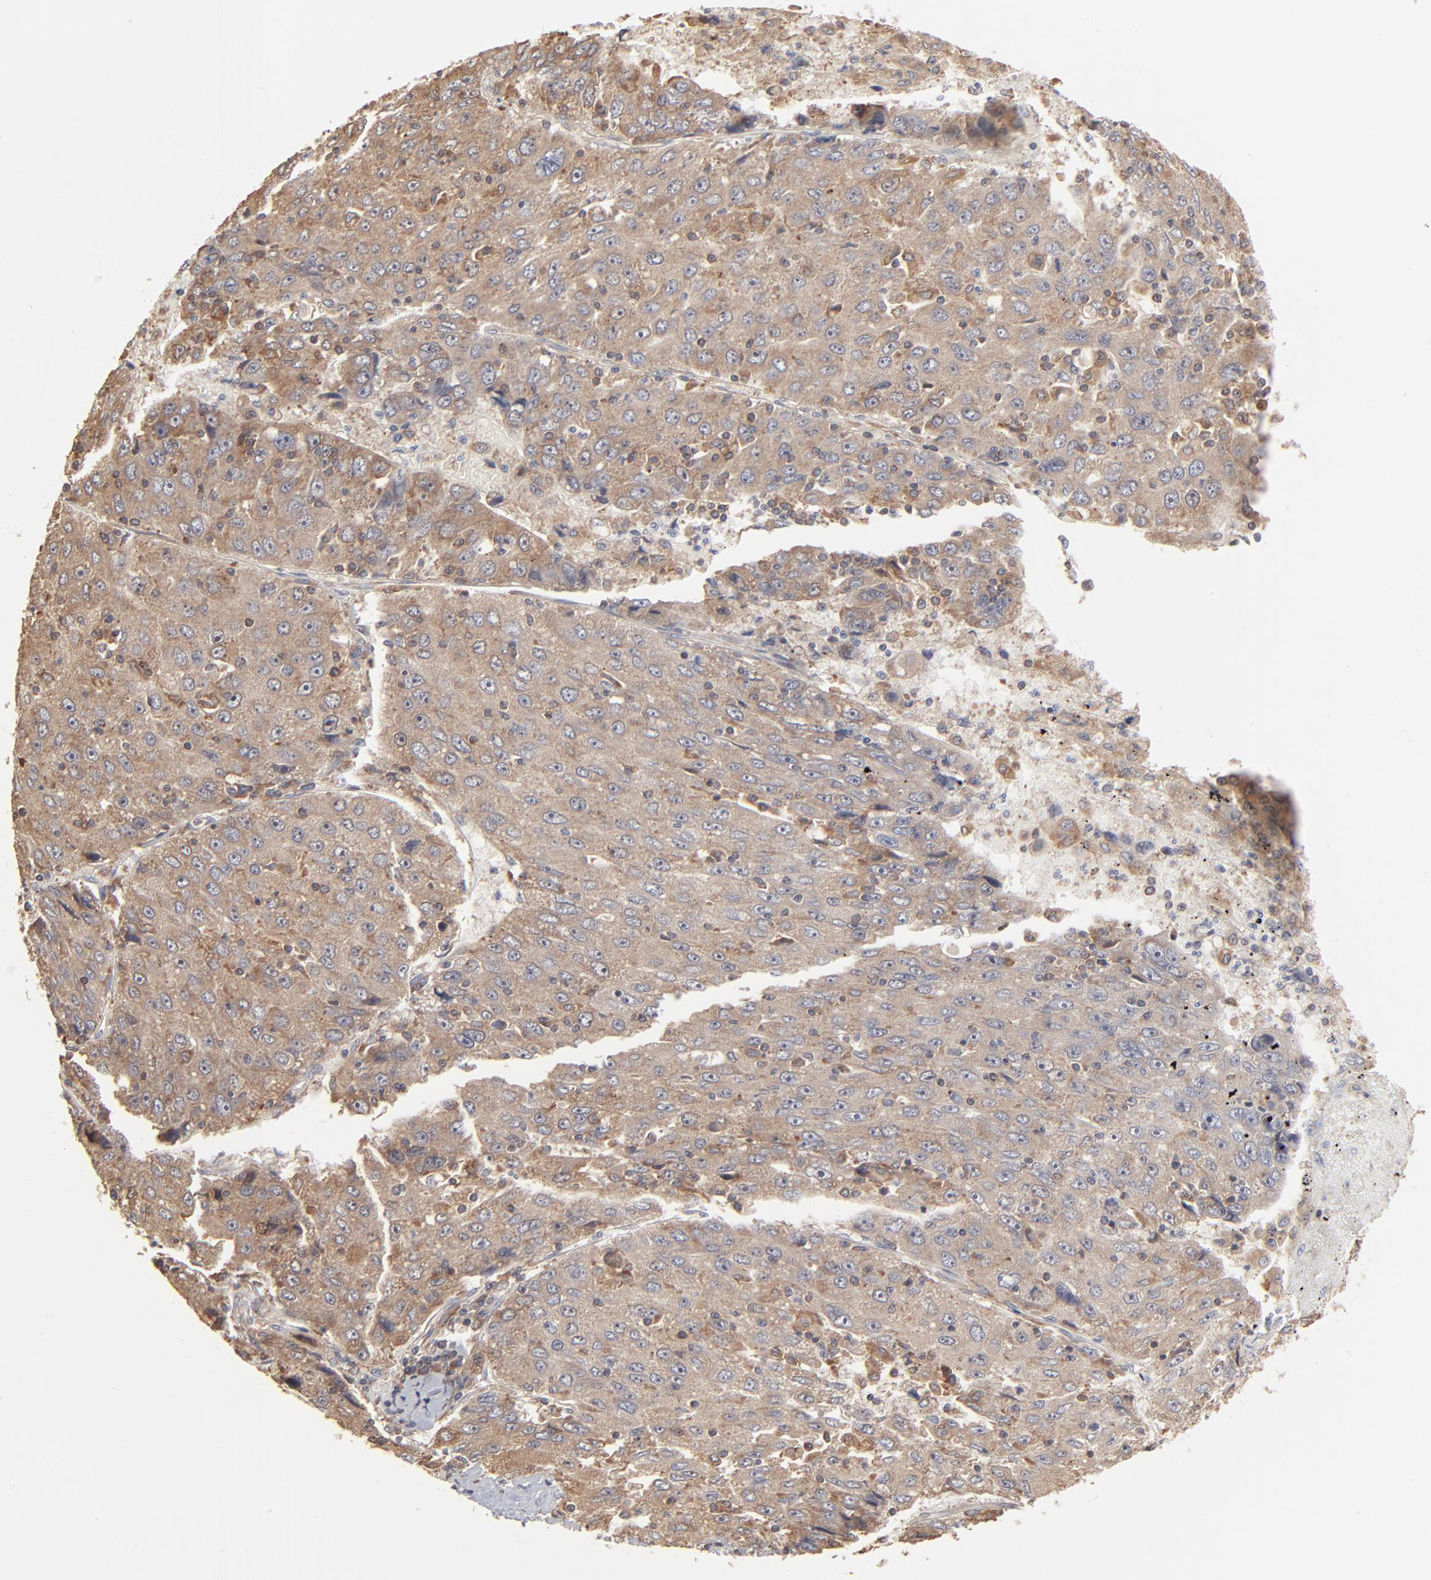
{"staining": {"intensity": "moderate", "quantity": "25%-75%", "location": "cytoplasmic/membranous"}, "tissue": "liver cancer", "cell_type": "Tumor cells", "image_type": "cancer", "snomed": [{"axis": "morphology", "description": "Carcinoma, Hepatocellular, NOS"}, {"axis": "topography", "description": "Liver"}], "caption": "A photomicrograph showing moderate cytoplasmic/membranous expression in approximately 25%-75% of tumor cells in hepatocellular carcinoma (liver), as visualized by brown immunohistochemical staining.", "gene": "RNF213", "patient": {"sex": "male", "age": 49}}